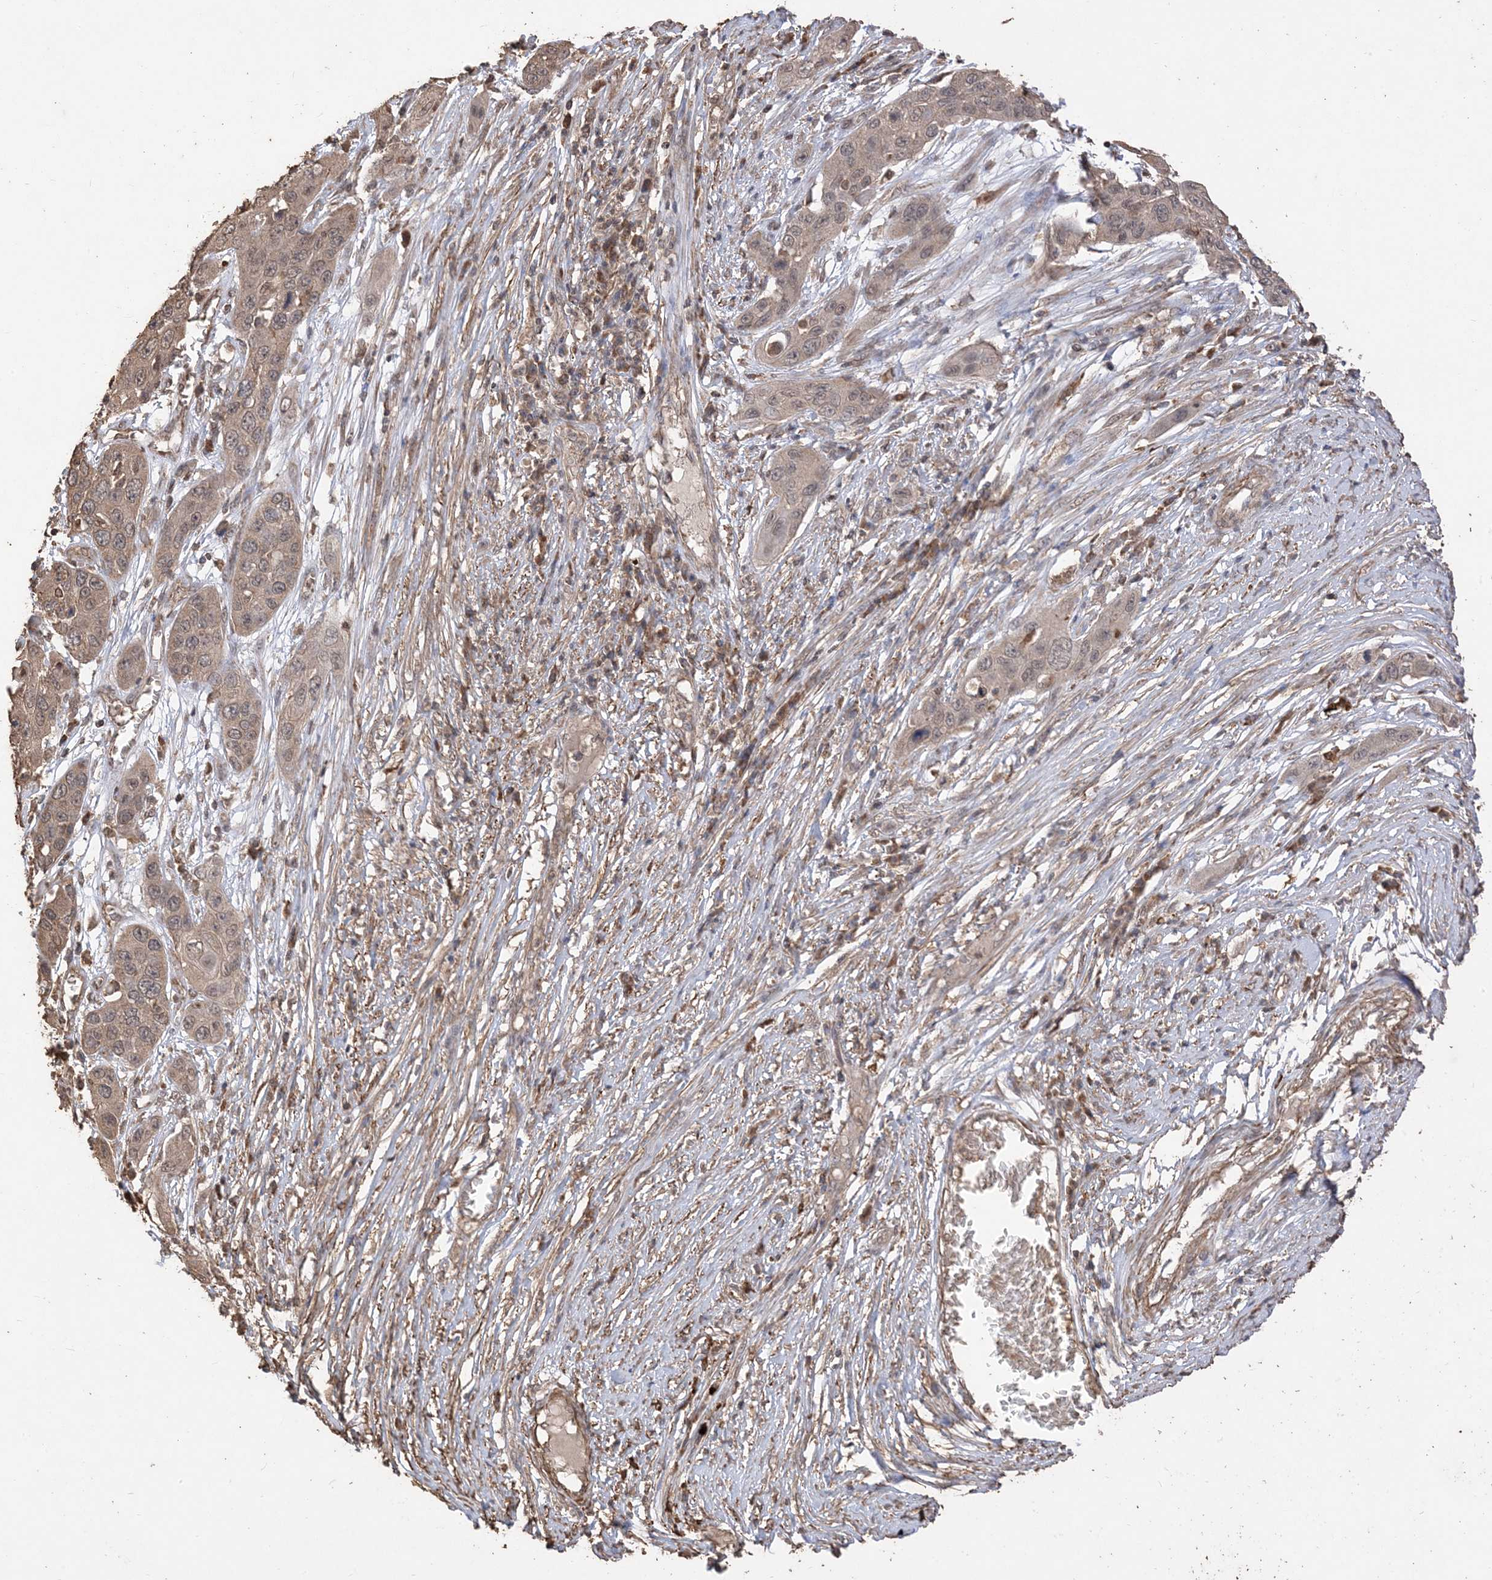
{"staining": {"intensity": "weak", "quantity": ">75%", "location": "cytoplasmic/membranous"}, "tissue": "skin cancer", "cell_type": "Tumor cells", "image_type": "cancer", "snomed": [{"axis": "morphology", "description": "Squamous cell carcinoma, NOS"}, {"axis": "topography", "description": "Skin"}], "caption": "Tumor cells reveal low levels of weak cytoplasmic/membranous positivity in about >75% of cells in human skin cancer (squamous cell carcinoma).", "gene": "HPS4", "patient": {"sex": "male", "age": 55}}